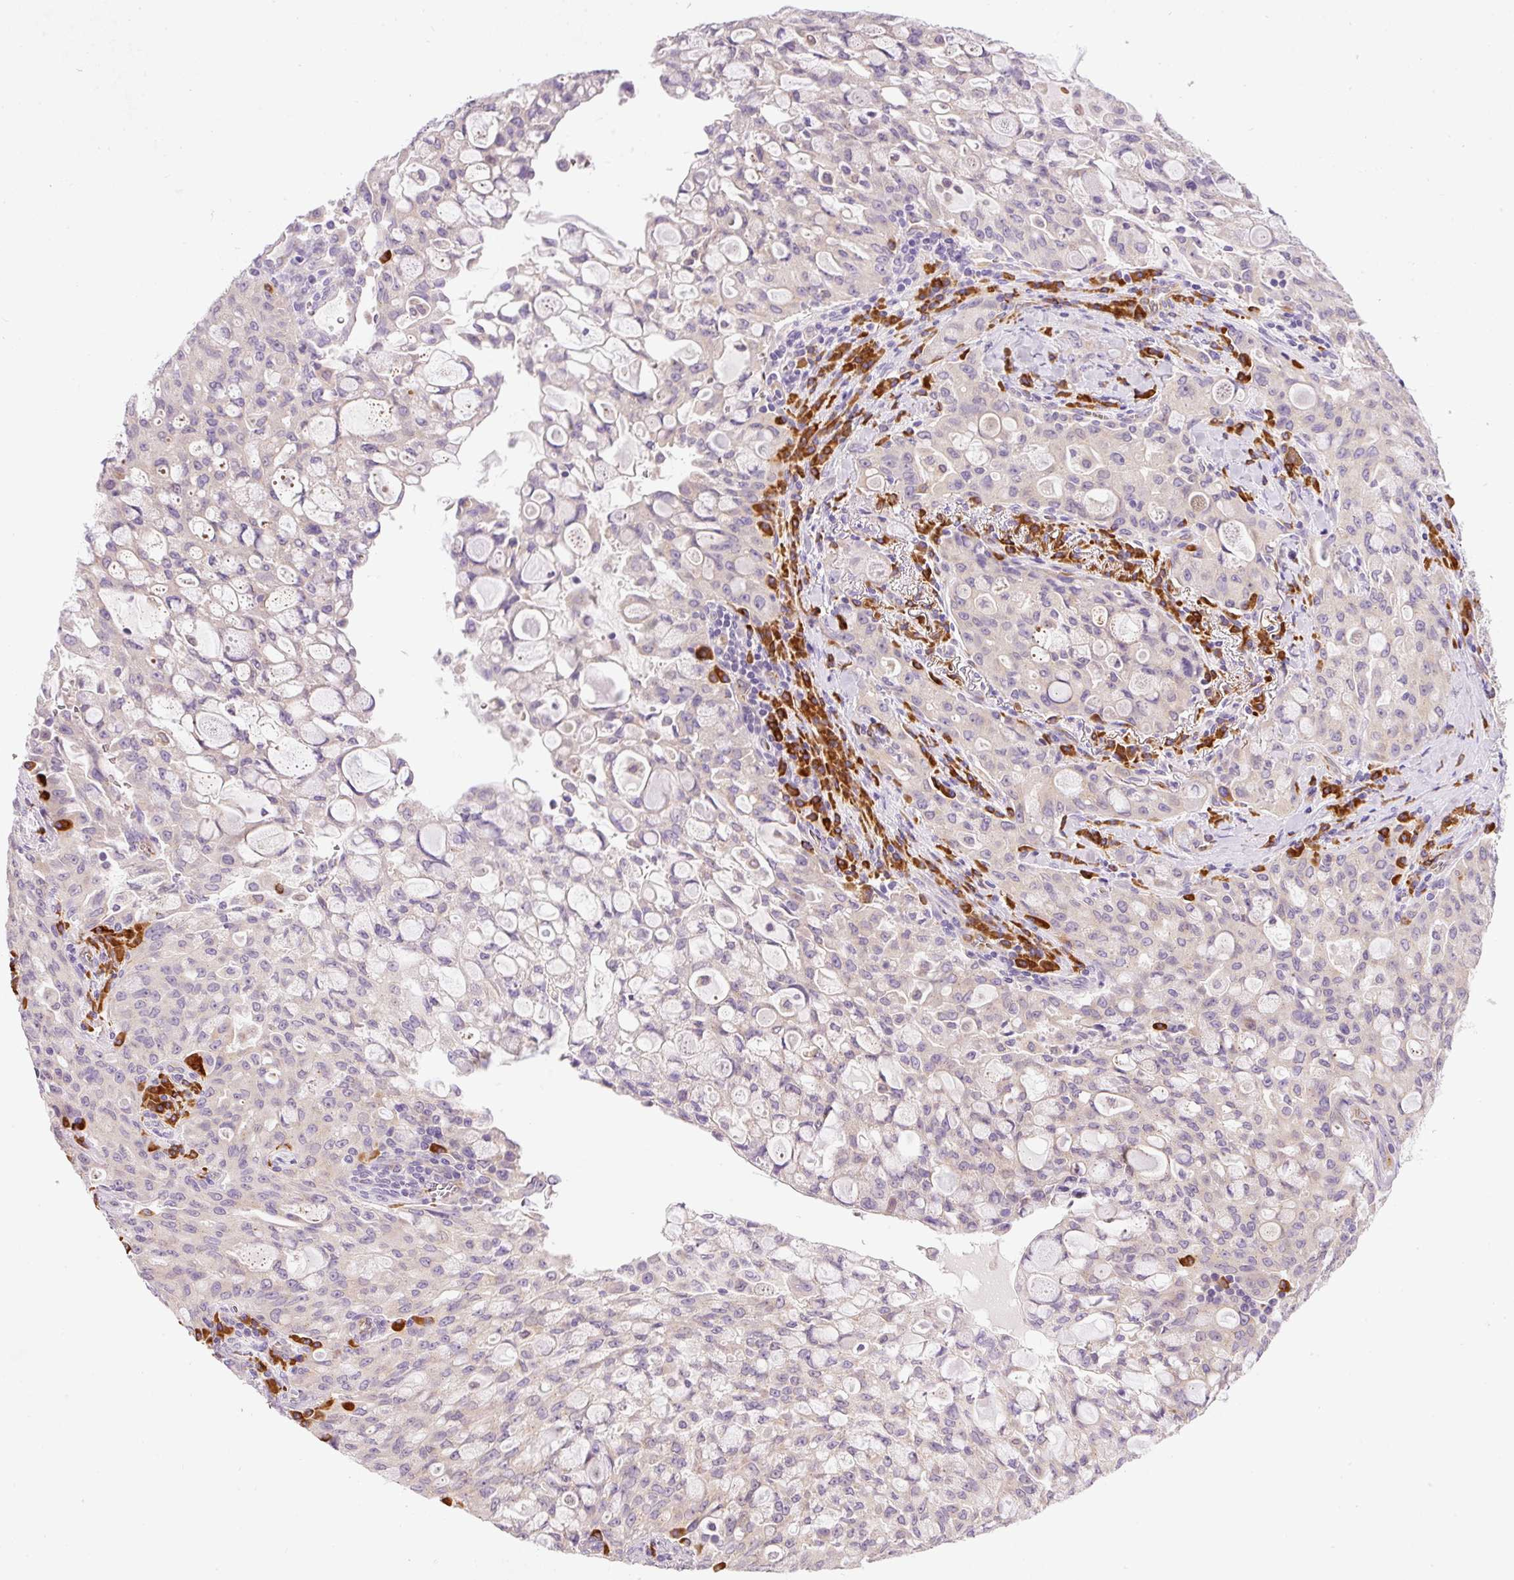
{"staining": {"intensity": "weak", "quantity": "<25%", "location": "cytoplasmic/membranous"}, "tissue": "lung cancer", "cell_type": "Tumor cells", "image_type": "cancer", "snomed": [{"axis": "morphology", "description": "Adenocarcinoma, NOS"}, {"axis": "topography", "description": "Lung"}], "caption": "The IHC image has no significant expression in tumor cells of lung adenocarcinoma tissue.", "gene": "PNPLA5", "patient": {"sex": "female", "age": 44}}